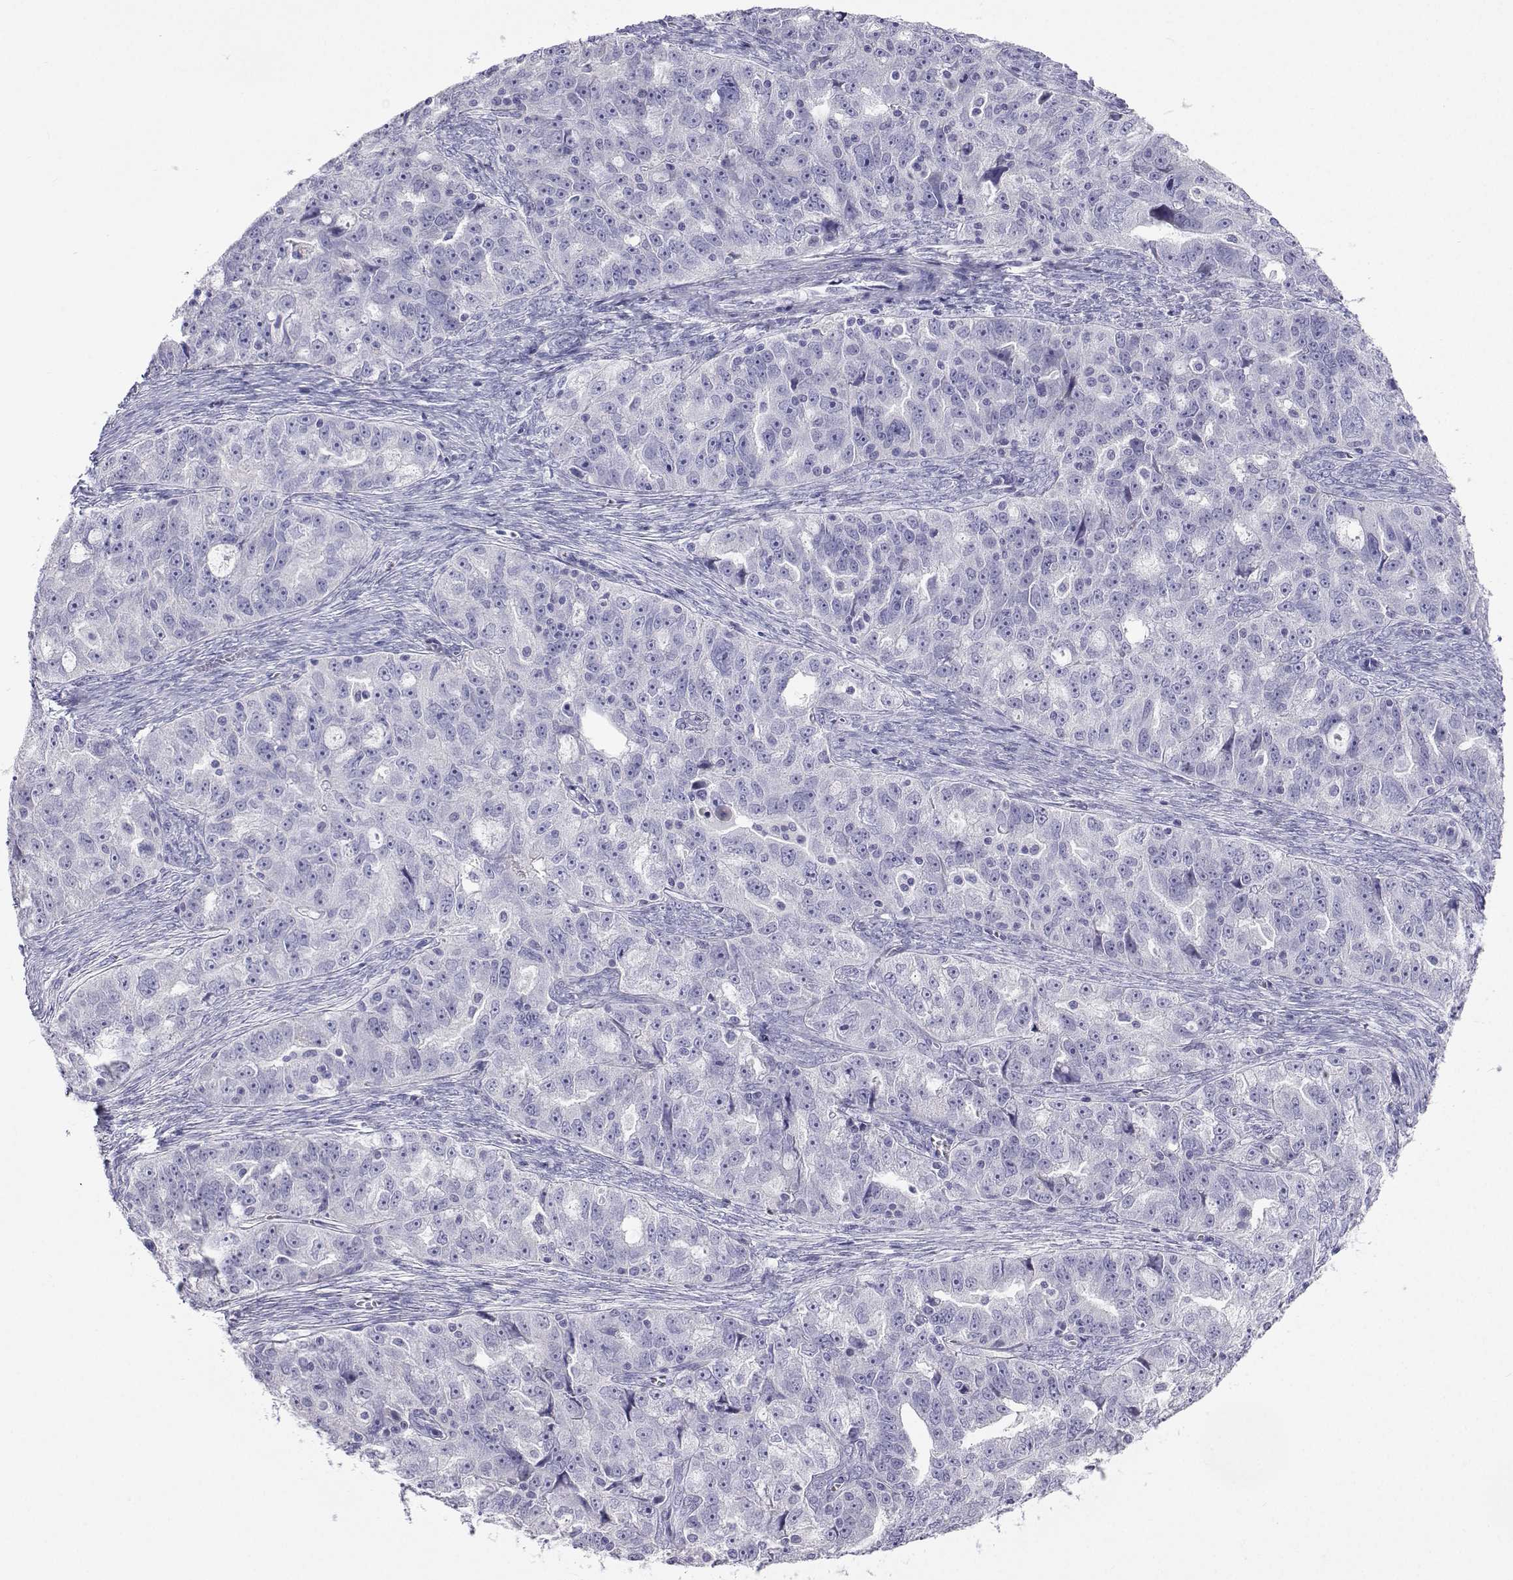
{"staining": {"intensity": "negative", "quantity": "none", "location": "none"}, "tissue": "ovarian cancer", "cell_type": "Tumor cells", "image_type": "cancer", "snomed": [{"axis": "morphology", "description": "Cystadenocarcinoma, serous, NOS"}, {"axis": "topography", "description": "Ovary"}], "caption": "This is a histopathology image of immunohistochemistry (IHC) staining of ovarian serous cystadenocarcinoma, which shows no staining in tumor cells.", "gene": "PLIN4", "patient": {"sex": "female", "age": 51}}